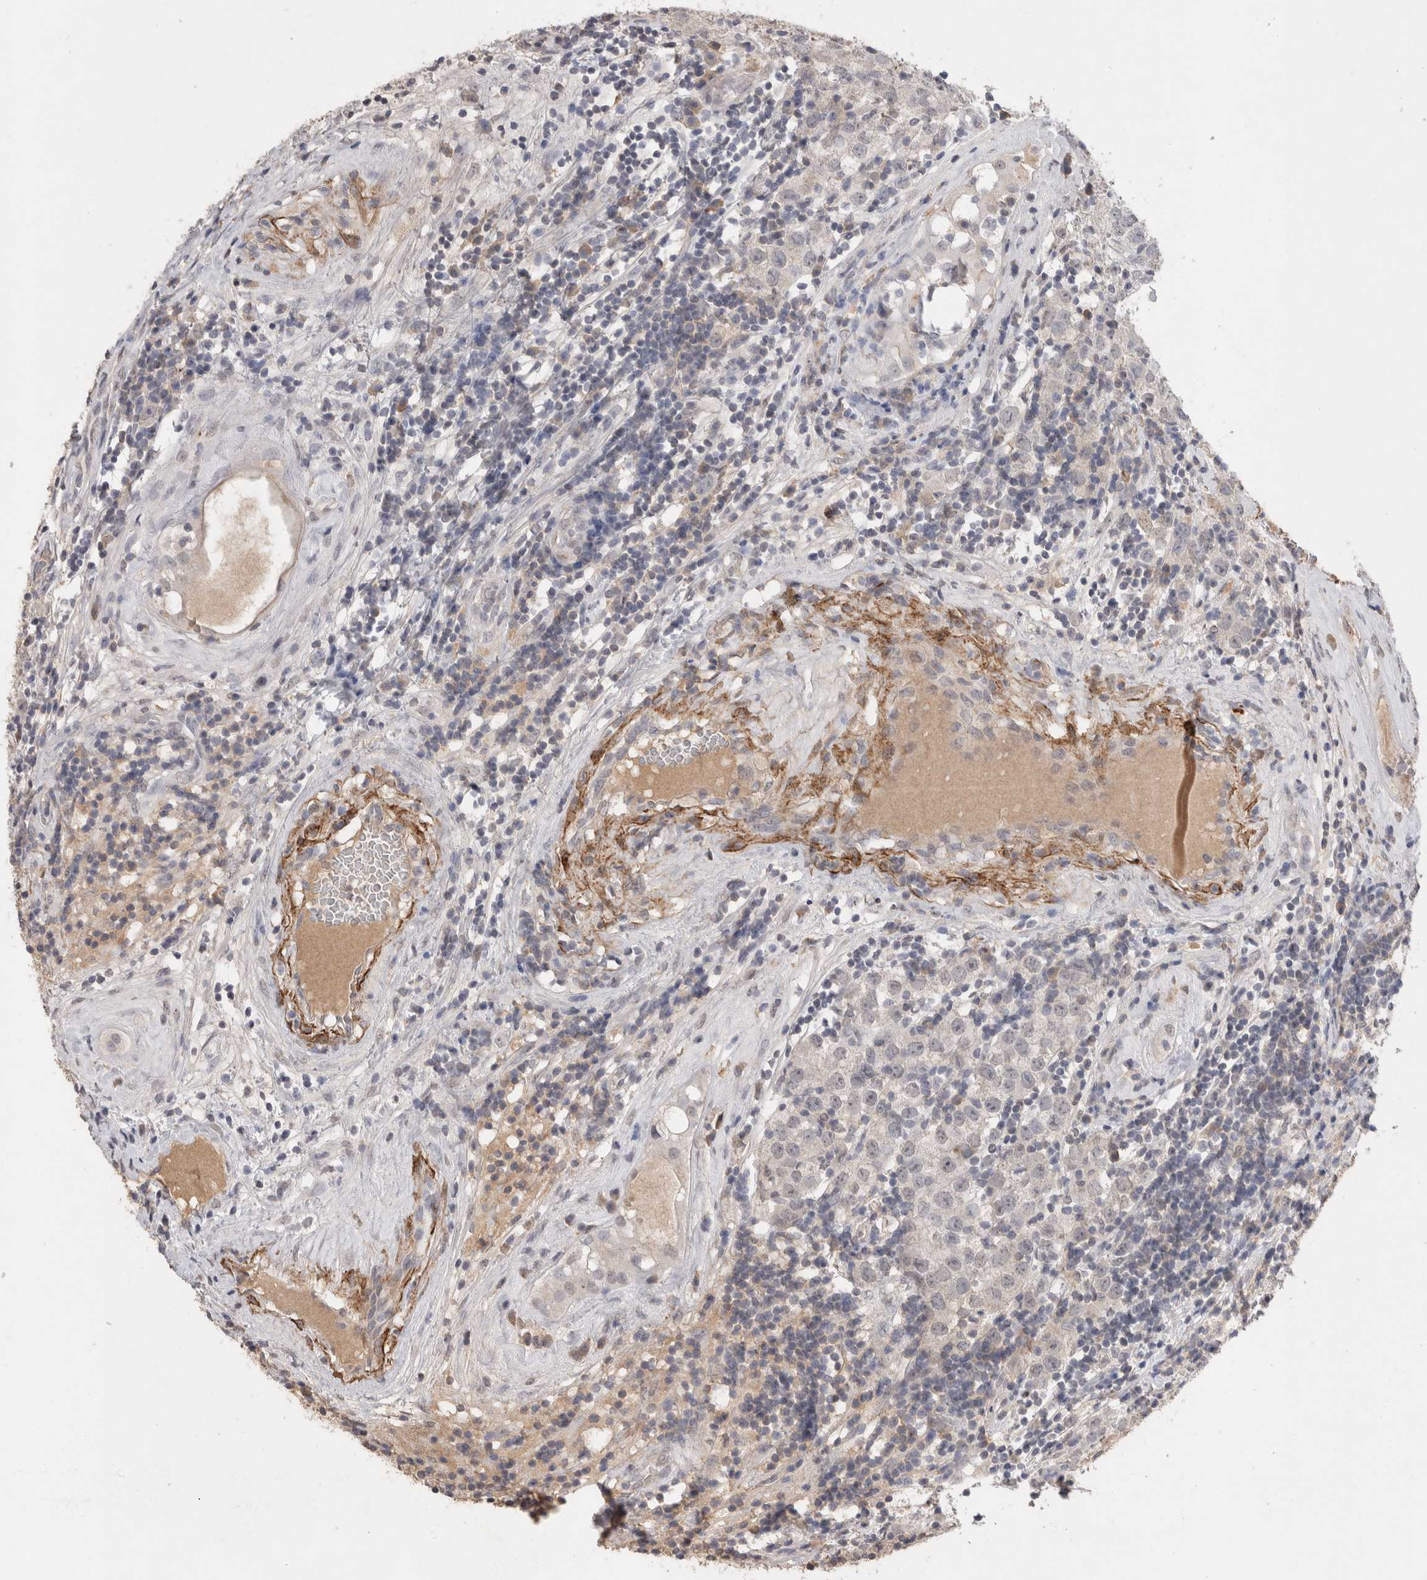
{"staining": {"intensity": "negative", "quantity": "none", "location": "none"}, "tissue": "testis cancer", "cell_type": "Tumor cells", "image_type": "cancer", "snomed": [{"axis": "morphology", "description": "Seminoma, NOS"}, {"axis": "morphology", "description": "Carcinoma, Embryonal, NOS"}, {"axis": "topography", "description": "Testis"}], "caption": "The histopathology image displays no staining of tumor cells in embryonal carcinoma (testis). Brightfield microscopy of immunohistochemistry stained with DAB (3,3'-diaminobenzidine) (brown) and hematoxylin (blue), captured at high magnification.", "gene": "CDH13", "patient": {"sex": "male", "age": 28}}